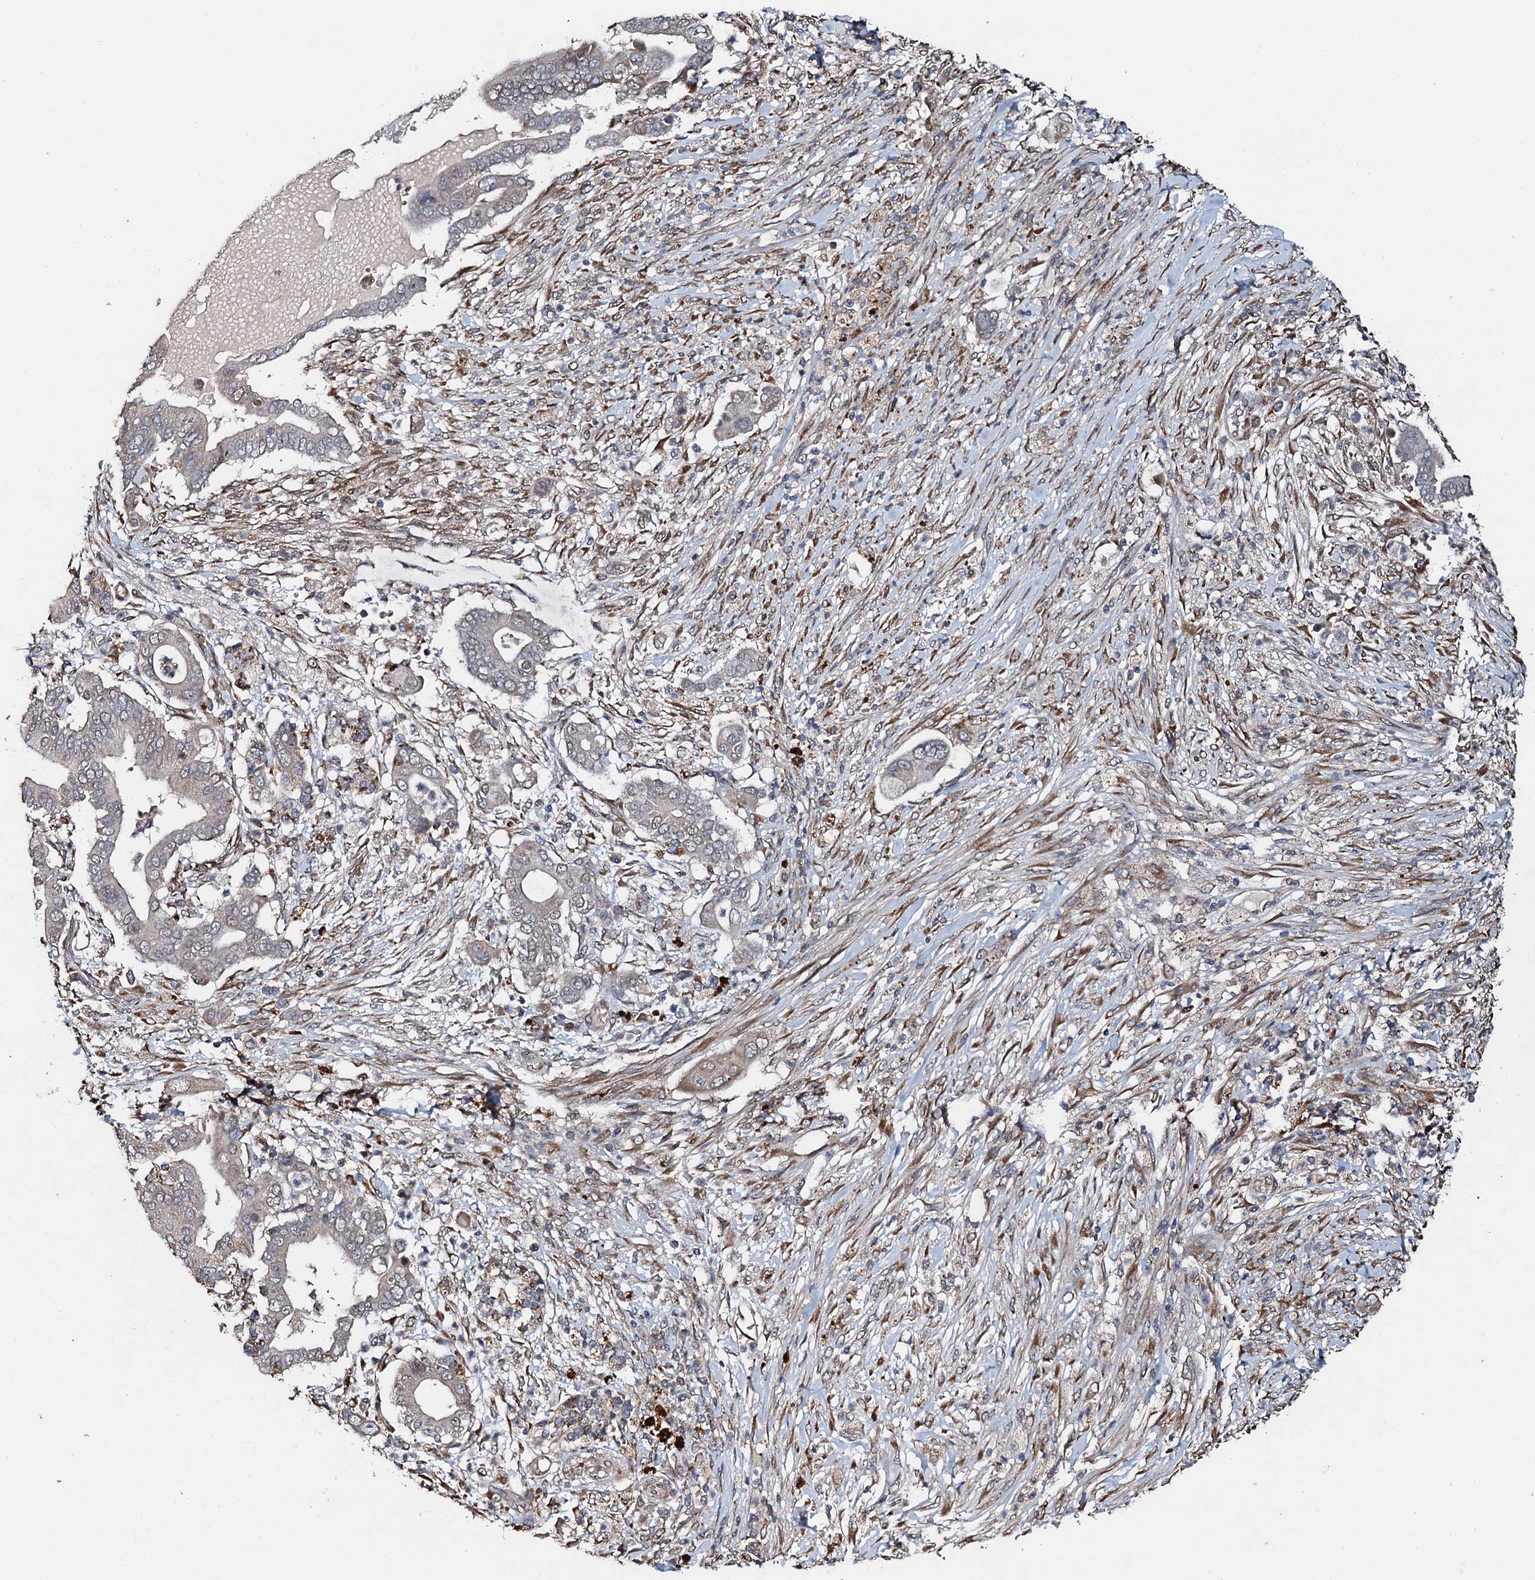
{"staining": {"intensity": "negative", "quantity": "none", "location": "none"}, "tissue": "pancreatic cancer", "cell_type": "Tumor cells", "image_type": "cancer", "snomed": [{"axis": "morphology", "description": "Adenocarcinoma, NOS"}, {"axis": "topography", "description": "Pancreas"}], "caption": "This micrograph is of pancreatic cancer stained with immunohistochemistry to label a protein in brown with the nuclei are counter-stained blue. There is no expression in tumor cells.", "gene": "ADAMTS10", "patient": {"sex": "male", "age": 68}}